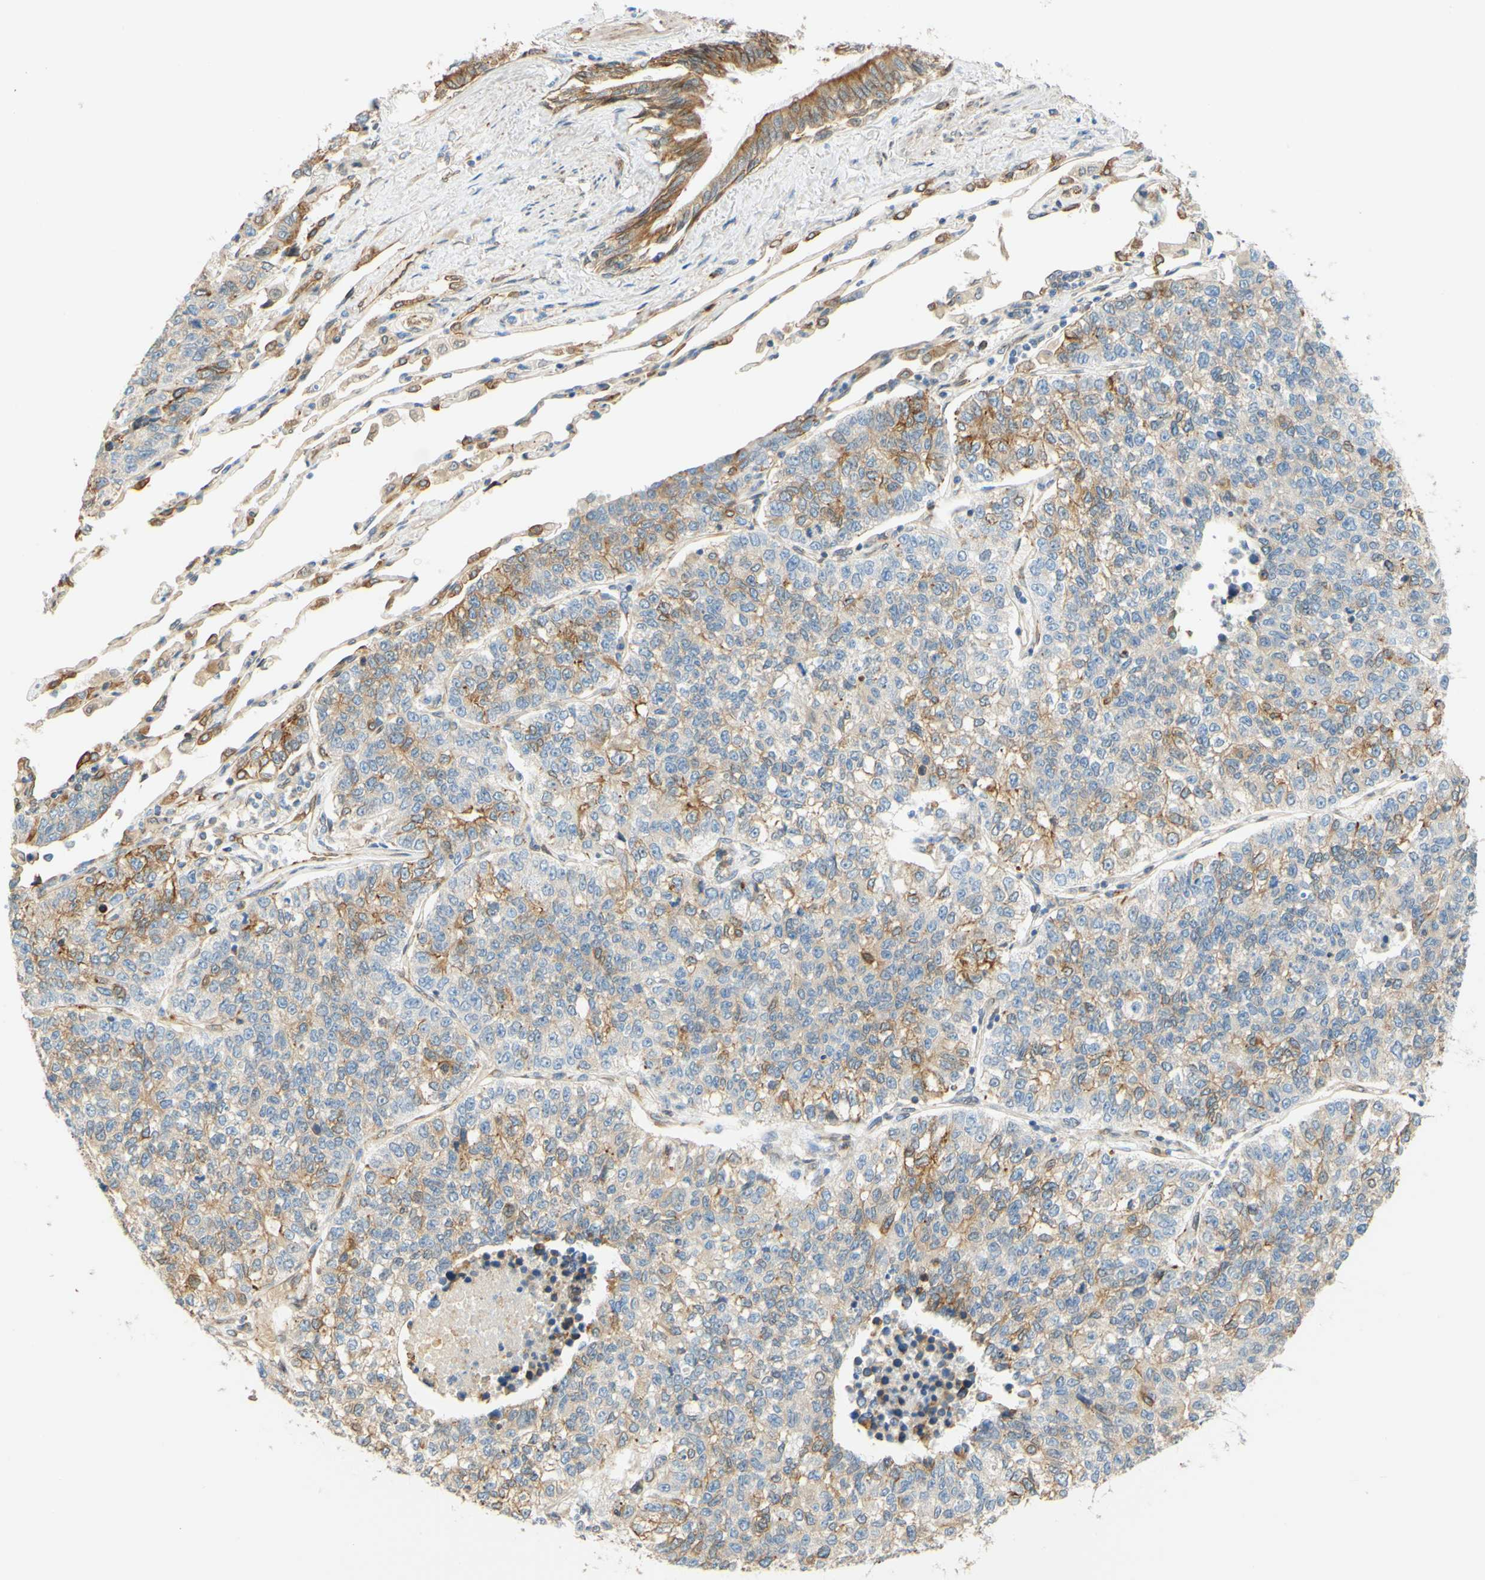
{"staining": {"intensity": "moderate", "quantity": "25%-75%", "location": "cytoplasmic/membranous"}, "tissue": "lung cancer", "cell_type": "Tumor cells", "image_type": "cancer", "snomed": [{"axis": "morphology", "description": "Adenocarcinoma, NOS"}, {"axis": "topography", "description": "Lung"}], "caption": "The histopathology image shows staining of adenocarcinoma (lung), revealing moderate cytoplasmic/membranous protein staining (brown color) within tumor cells. (brown staining indicates protein expression, while blue staining denotes nuclei).", "gene": "ENDOD1", "patient": {"sex": "male", "age": 49}}